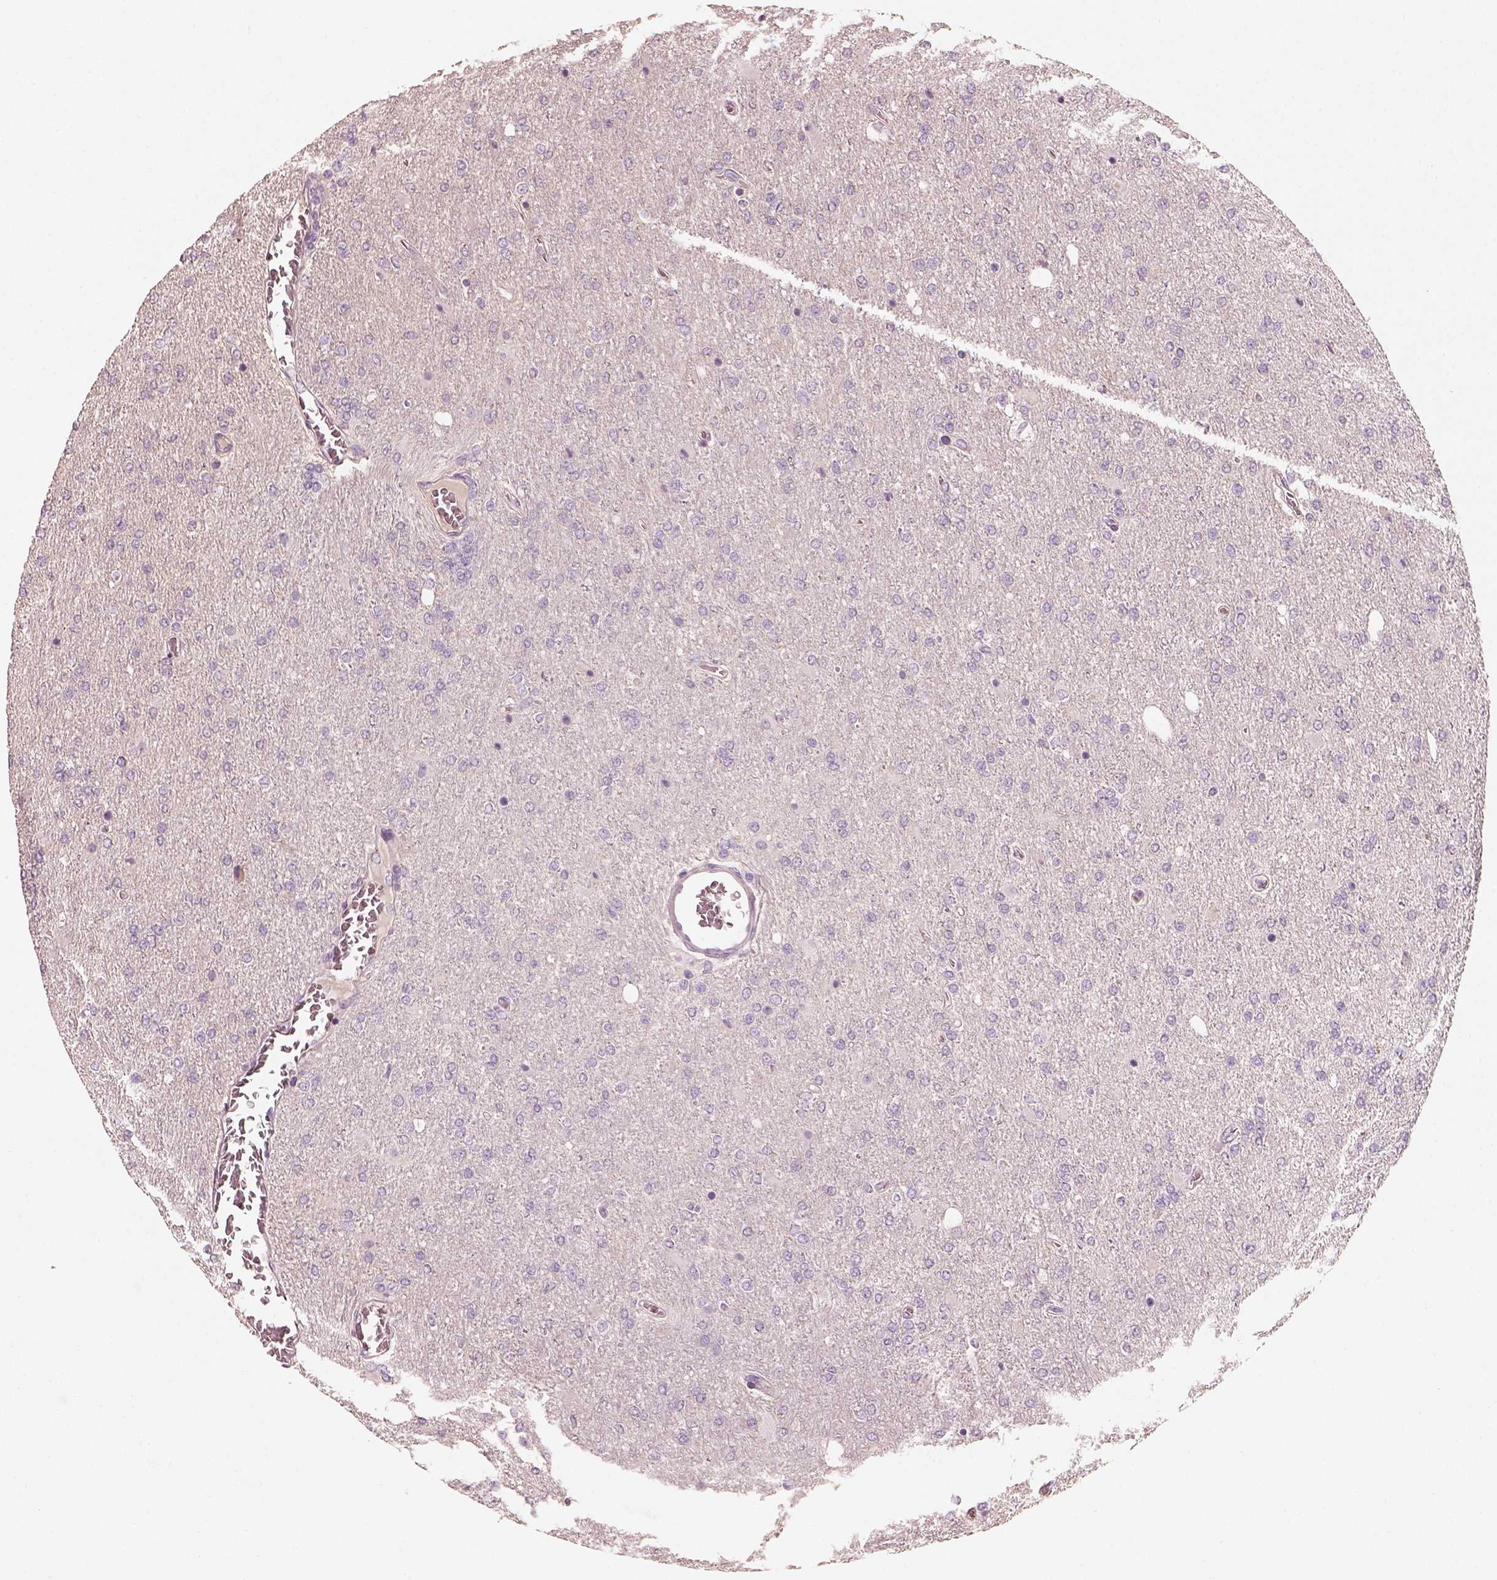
{"staining": {"intensity": "negative", "quantity": "none", "location": "none"}, "tissue": "glioma", "cell_type": "Tumor cells", "image_type": "cancer", "snomed": [{"axis": "morphology", "description": "Glioma, malignant, High grade"}, {"axis": "topography", "description": "Cerebral cortex"}], "caption": "Immunohistochemistry photomicrograph of neoplastic tissue: human high-grade glioma (malignant) stained with DAB (3,3'-diaminobenzidine) shows no significant protein expression in tumor cells.", "gene": "RS1", "patient": {"sex": "male", "age": 70}}